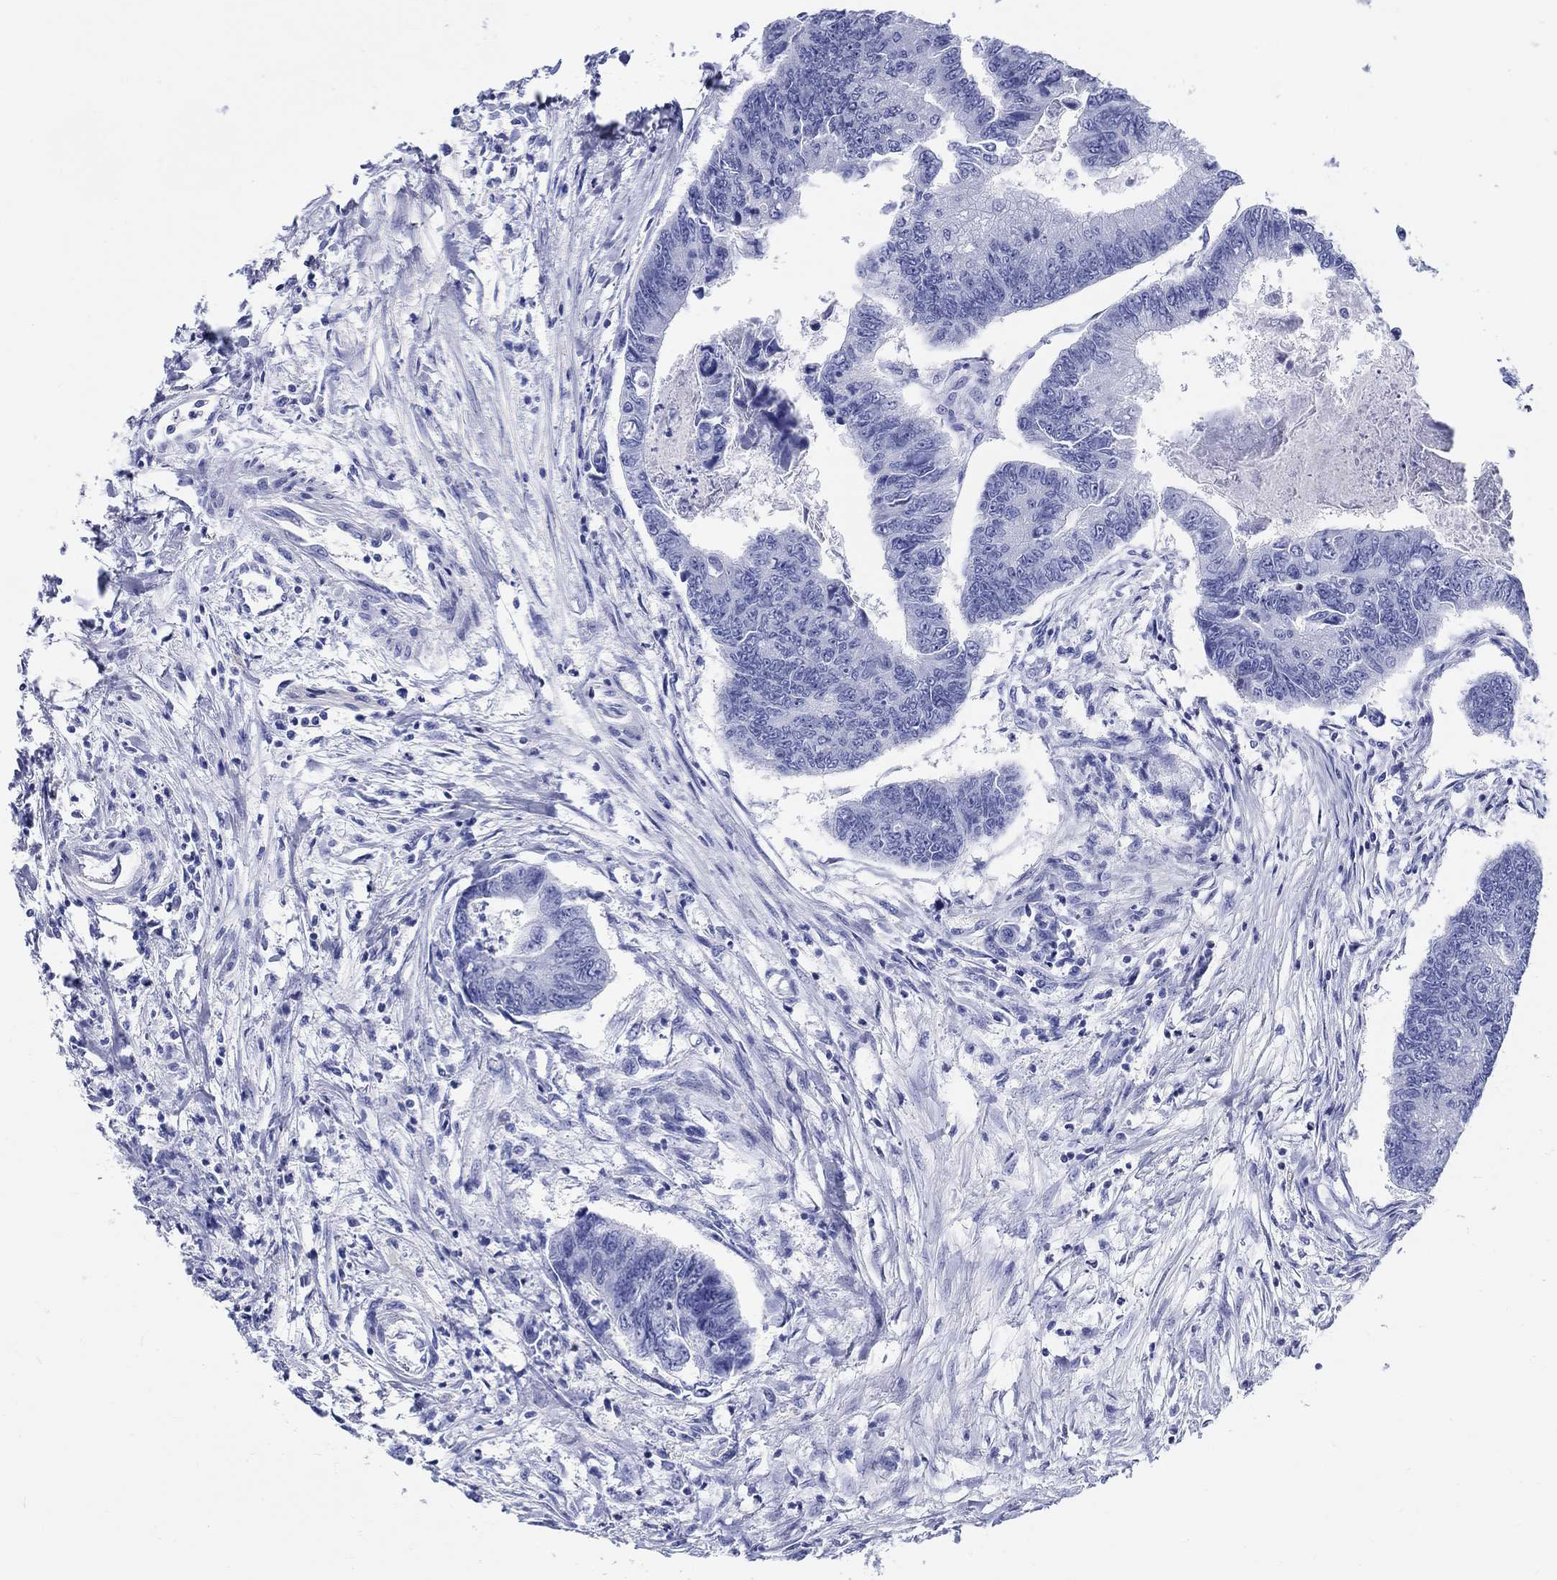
{"staining": {"intensity": "negative", "quantity": "none", "location": "none"}, "tissue": "colorectal cancer", "cell_type": "Tumor cells", "image_type": "cancer", "snomed": [{"axis": "morphology", "description": "Adenocarcinoma, NOS"}, {"axis": "topography", "description": "Colon"}], "caption": "An IHC image of colorectal cancer is shown. There is no staining in tumor cells of colorectal cancer.", "gene": "CRYGS", "patient": {"sex": "female", "age": 65}}